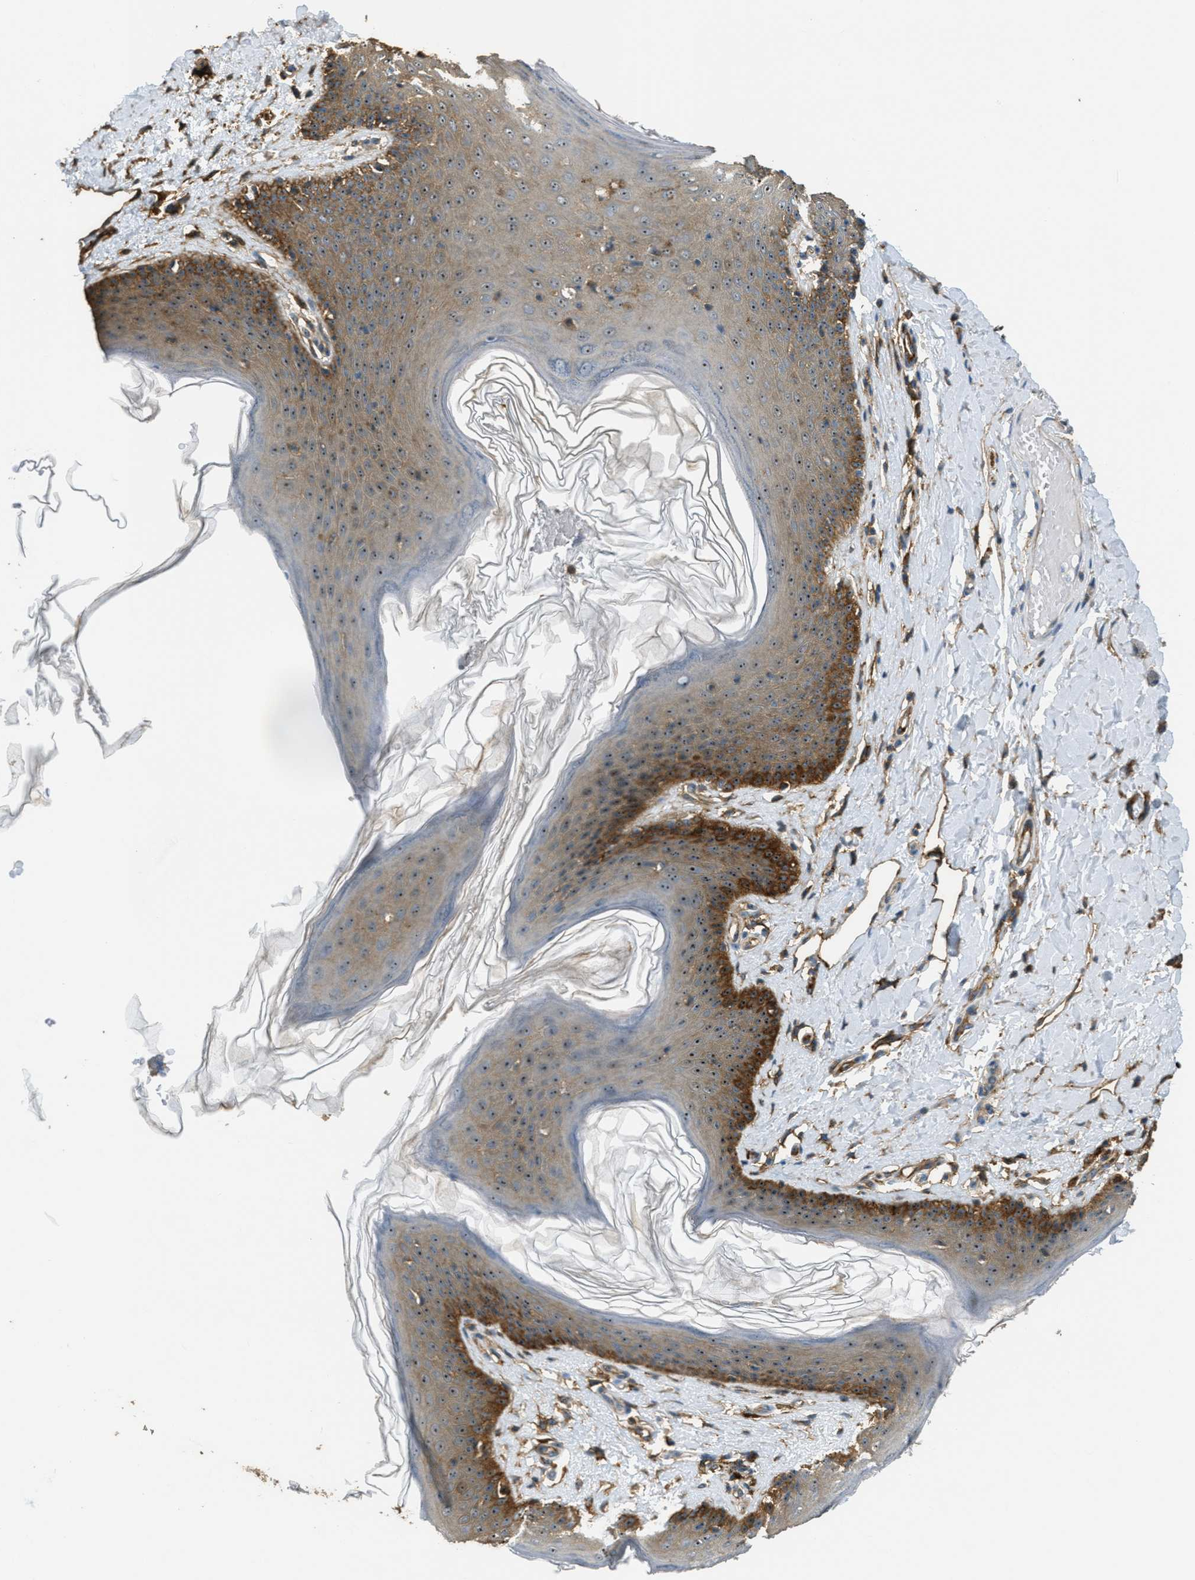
{"staining": {"intensity": "moderate", "quantity": ">75%", "location": "cytoplasmic/membranous,nuclear"}, "tissue": "skin", "cell_type": "Epidermal cells", "image_type": "normal", "snomed": [{"axis": "morphology", "description": "Normal tissue, NOS"}, {"axis": "topography", "description": "Vulva"}], "caption": "Protein staining of normal skin reveals moderate cytoplasmic/membranous,nuclear staining in about >75% of epidermal cells. (Brightfield microscopy of DAB IHC at high magnification).", "gene": "OSMR", "patient": {"sex": "female", "age": 66}}